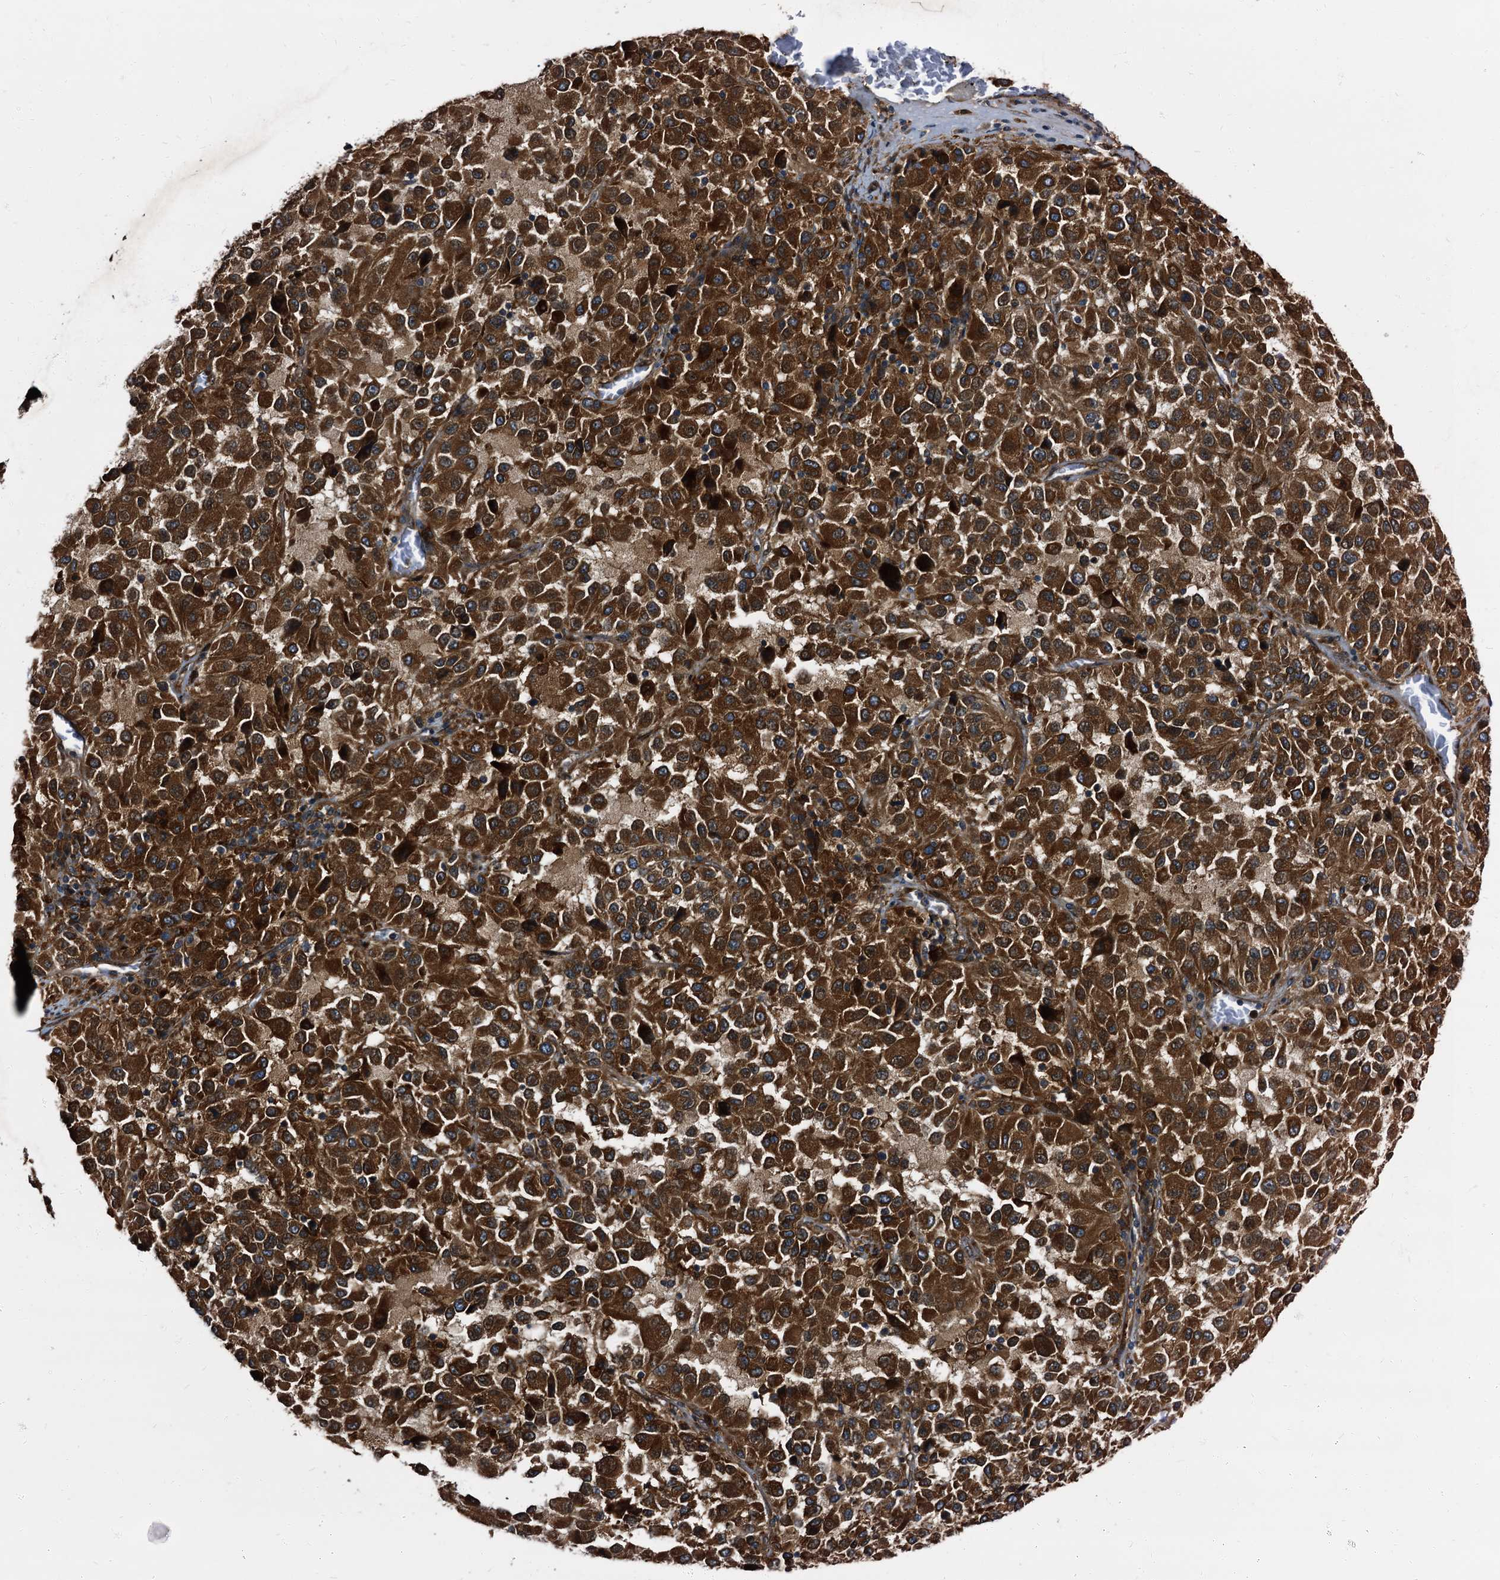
{"staining": {"intensity": "strong", "quantity": ">75%", "location": "cytoplasmic/membranous"}, "tissue": "melanoma", "cell_type": "Tumor cells", "image_type": "cancer", "snomed": [{"axis": "morphology", "description": "Malignant melanoma, Metastatic site"}, {"axis": "topography", "description": "Lung"}], "caption": "The histopathology image shows immunohistochemical staining of melanoma. There is strong cytoplasmic/membranous expression is present in approximately >75% of tumor cells.", "gene": "PEX5", "patient": {"sex": "male", "age": 64}}